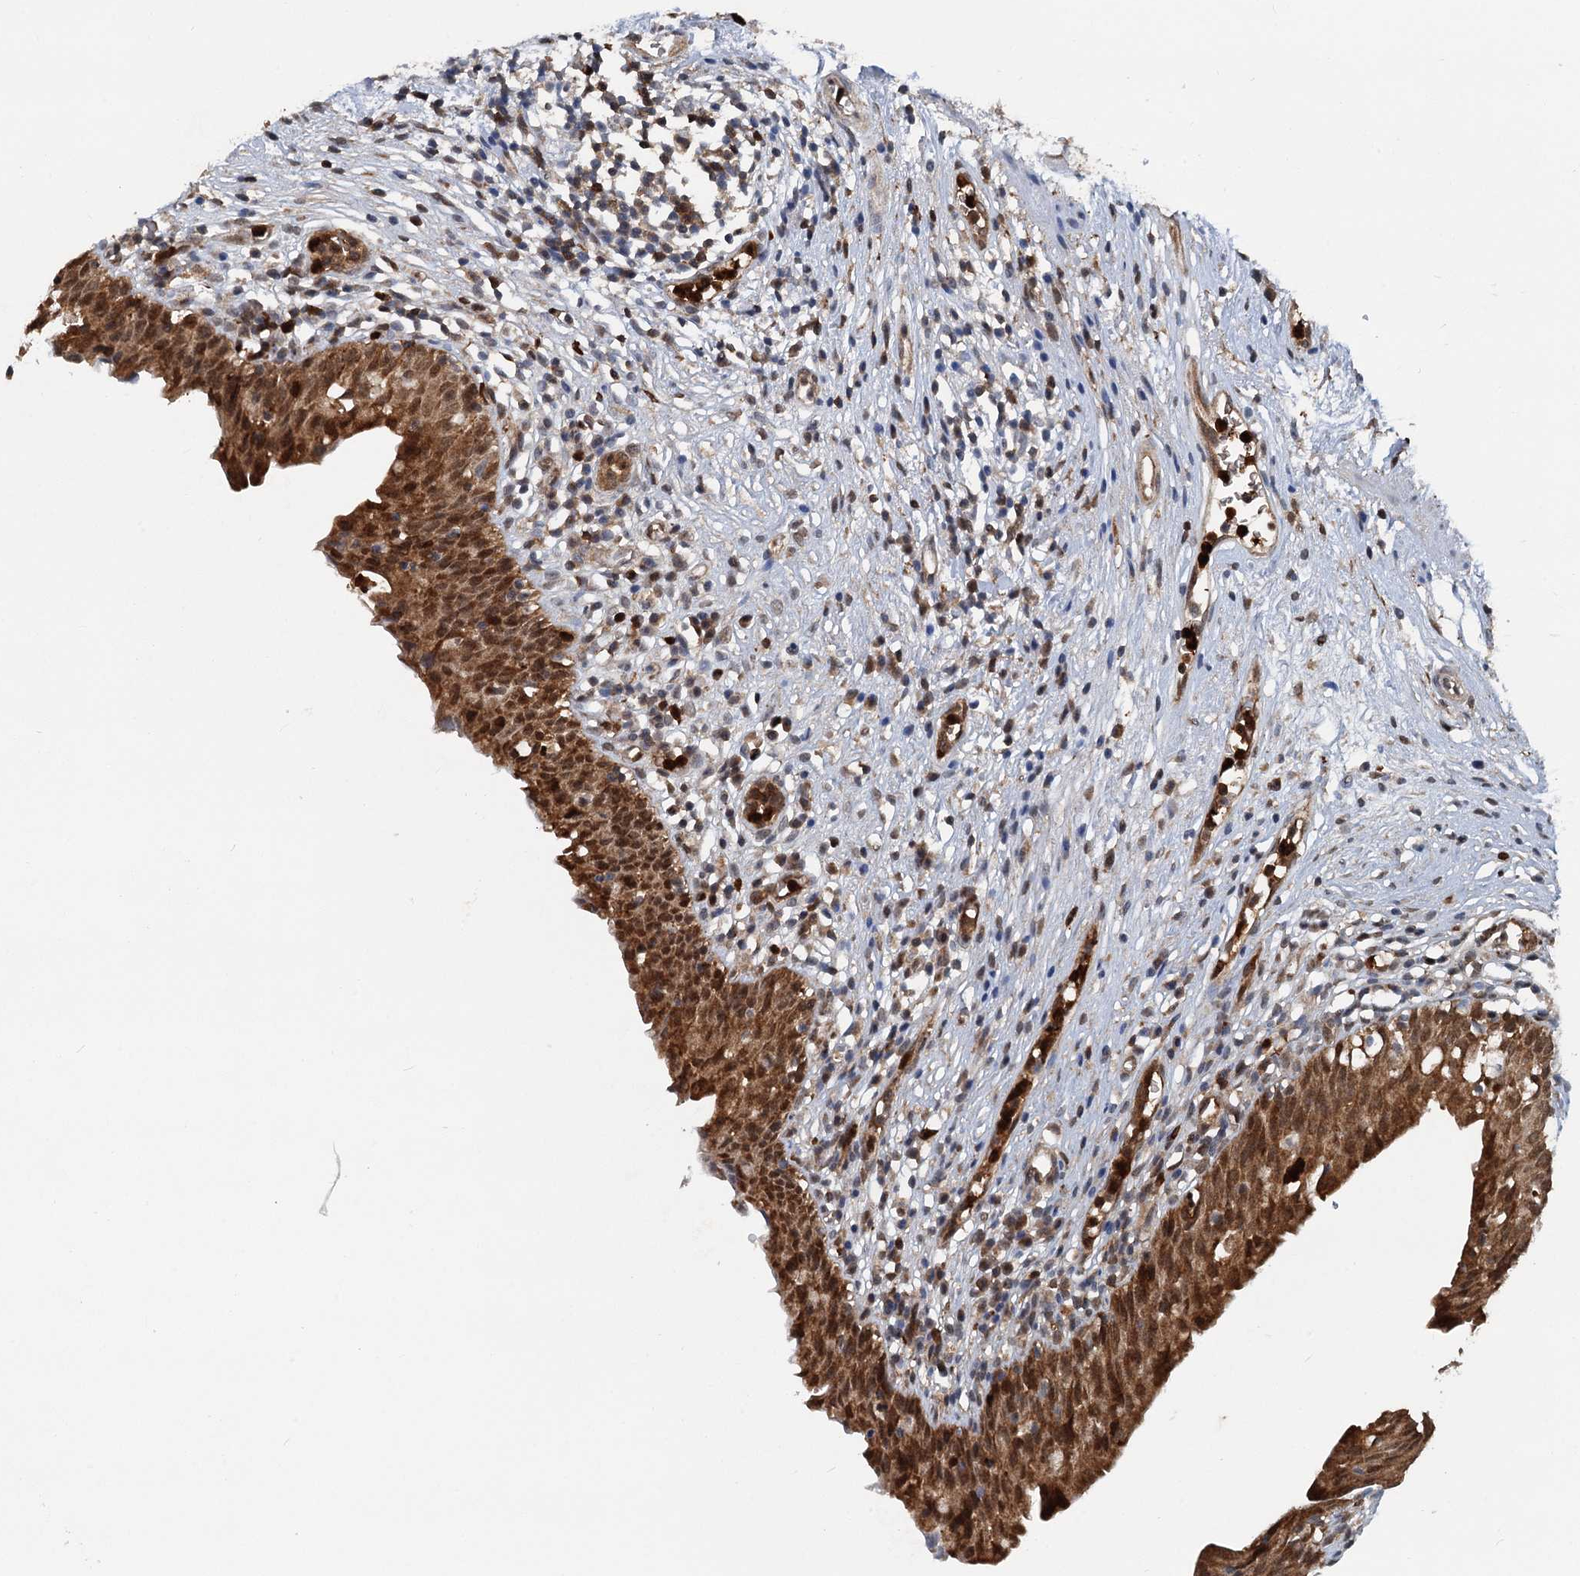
{"staining": {"intensity": "strong", "quantity": ">75%", "location": "cytoplasmic/membranous,nuclear"}, "tissue": "urinary bladder", "cell_type": "Urothelial cells", "image_type": "normal", "snomed": [{"axis": "morphology", "description": "Normal tissue, NOS"}, {"axis": "morphology", "description": "Inflammation, NOS"}, {"axis": "topography", "description": "Urinary bladder"}], "caption": "This is a photomicrograph of IHC staining of benign urinary bladder, which shows strong positivity in the cytoplasmic/membranous,nuclear of urothelial cells.", "gene": "GPI", "patient": {"sex": "male", "age": 63}}